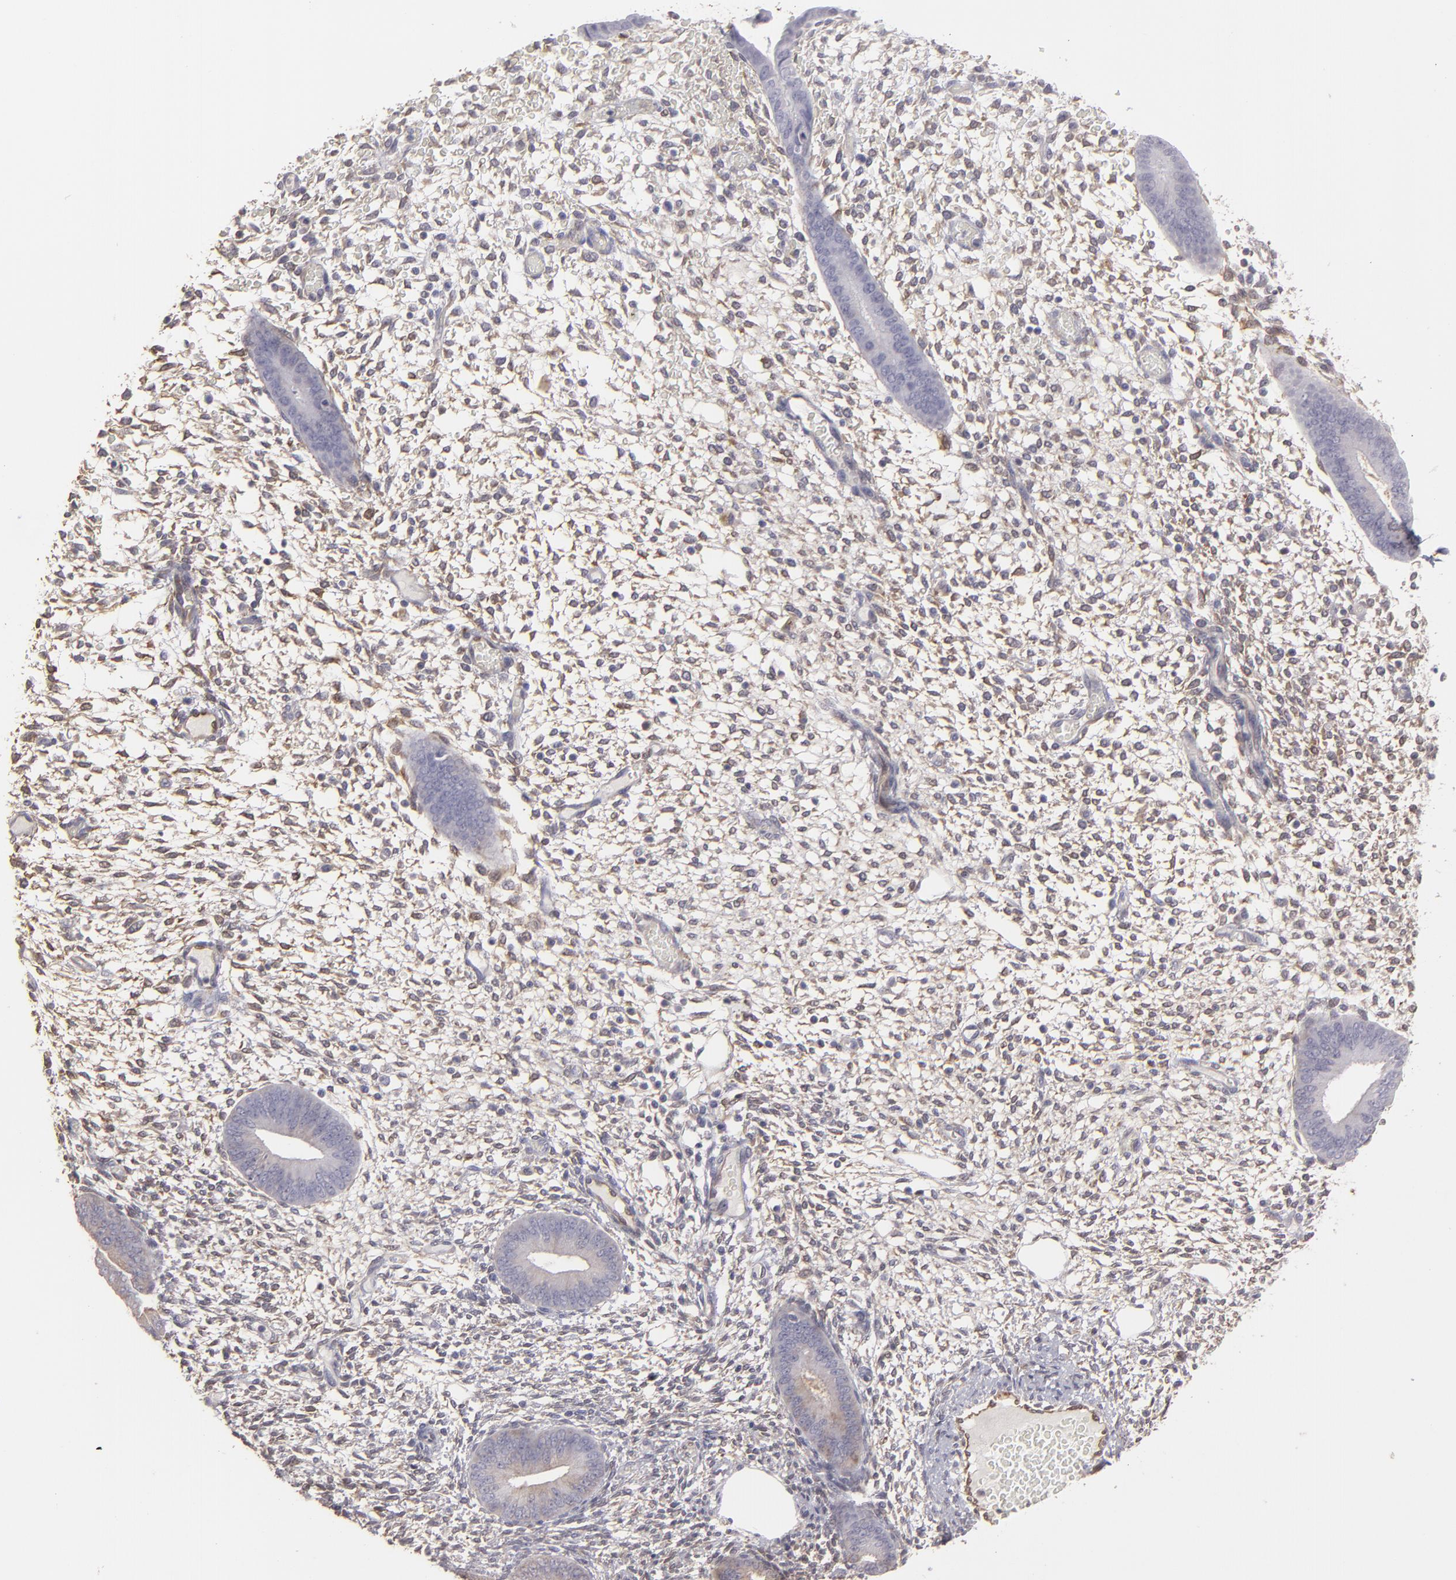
{"staining": {"intensity": "weak", "quantity": ">75%", "location": "cytoplasmic/membranous"}, "tissue": "endometrium", "cell_type": "Cells in endometrial stroma", "image_type": "normal", "snomed": [{"axis": "morphology", "description": "Normal tissue, NOS"}, {"axis": "topography", "description": "Endometrium"}], "caption": "Approximately >75% of cells in endometrial stroma in unremarkable human endometrium exhibit weak cytoplasmic/membranous protein positivity as visualized by brown immunohistochemical staining.", "gene": "SEMA3G", "patient": {"sex": "female", "age": 42}}